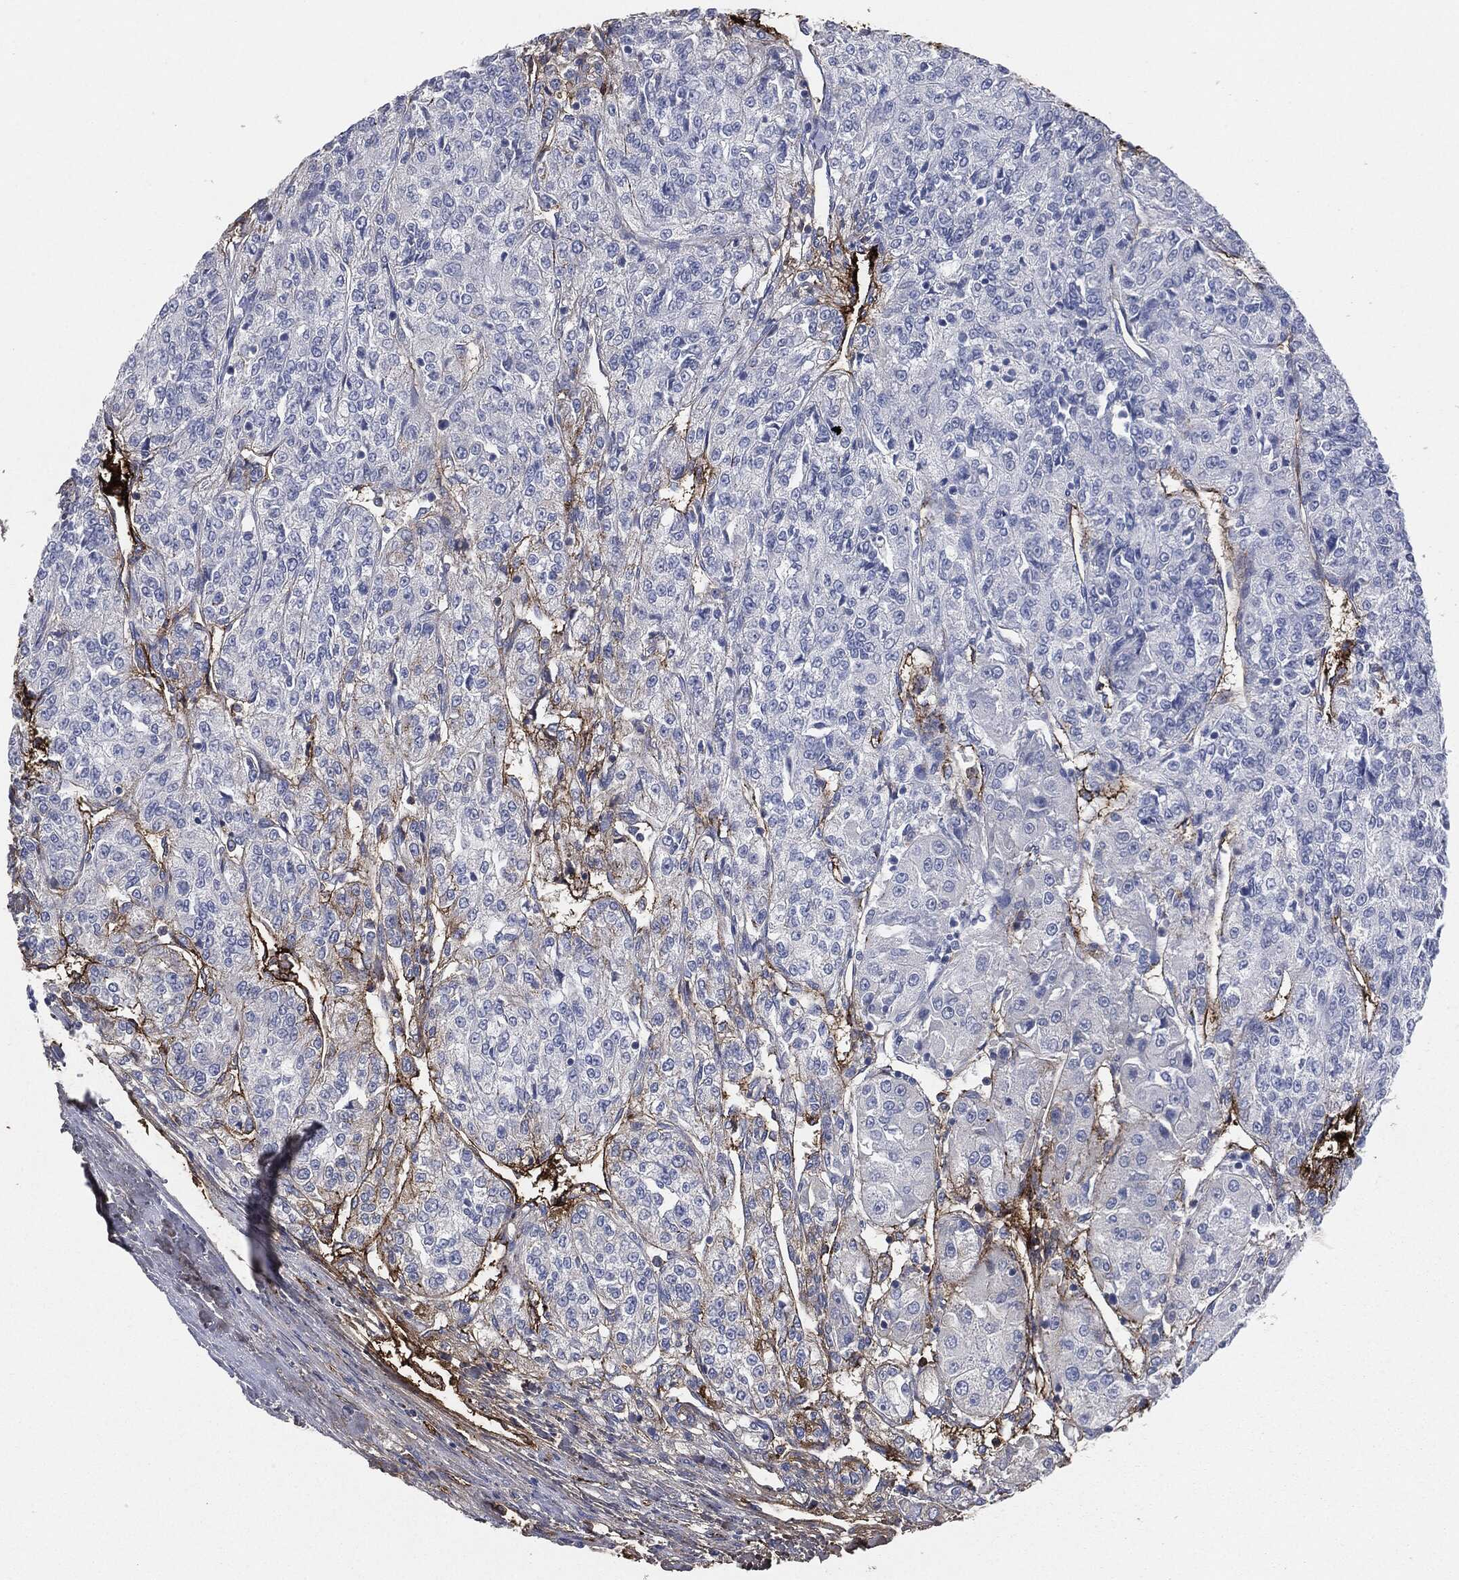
{"staining": {"intensity": "strong", "quantity": "<25%", "location": "cytoplasmic/membranous"}, "tissue": "renal cancer", "cell_type": "Tumor cells", "image_type": "cancer", "snomed": [{"axis": "morphology", "description": "Adenocarcinoma, NOS"}, {"axis": "topography", "description": "Kidney"}], "caption": "IHC (DAB) staining of human adenocarcinoma (renal) exhibits strong cytoplasmic/membranous protein staining in approximately <25% of tumor cells.", "gene": "APOB", "patient": {"sex": "female", "age": 63}}